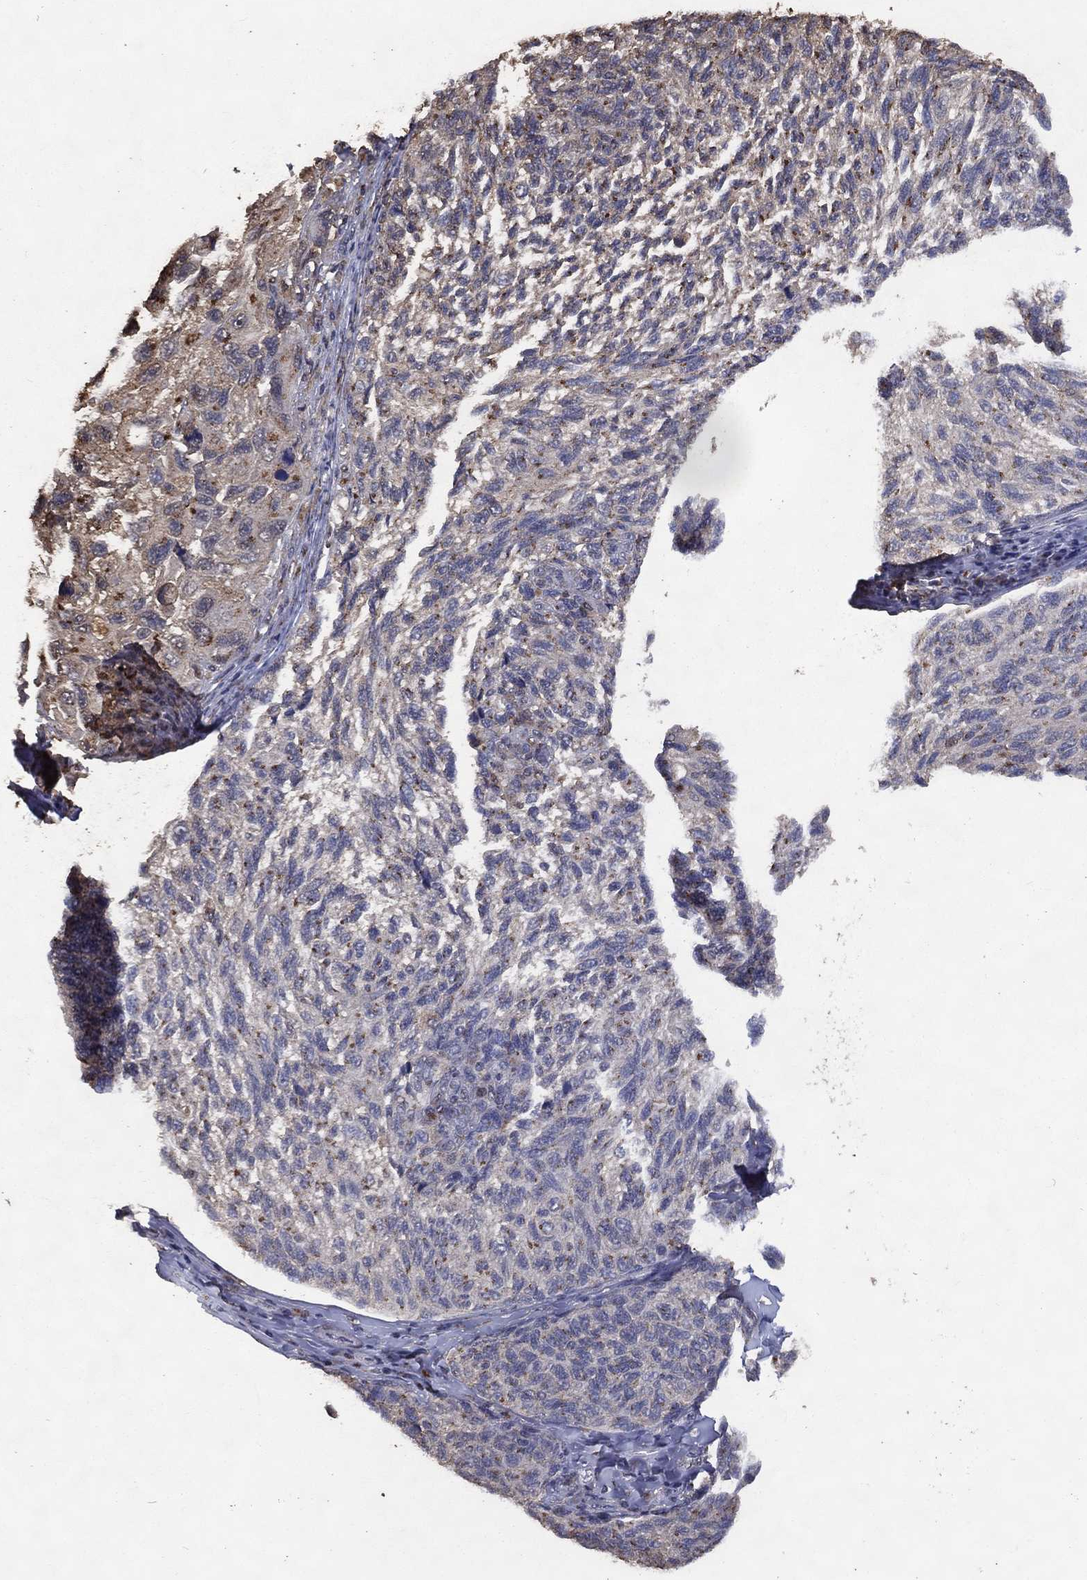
{"staining": {"intensity": "moderate", "quantity": "<25%", "location": "cytoplasmic/membranous"}, "tissue": "melanoma", "cell_type": "Tumor cells", "image_type": "cancer", "snomed": [{"axis": "morphology", "description": "Malignant melanoma, NOS"}, {"axis": "topography", "description": "Skin"}], "caption": "Protein expression by immunohistochemistry (IHC) reveals moderate cytoplasmic/membranous positivity in approximately <25% of tumor cells in melanoma. (Brightfield microscopy of DAB IHC at high magnification).", "gene": "GPR183", "patient": {"sex": "female", "age": 73}}